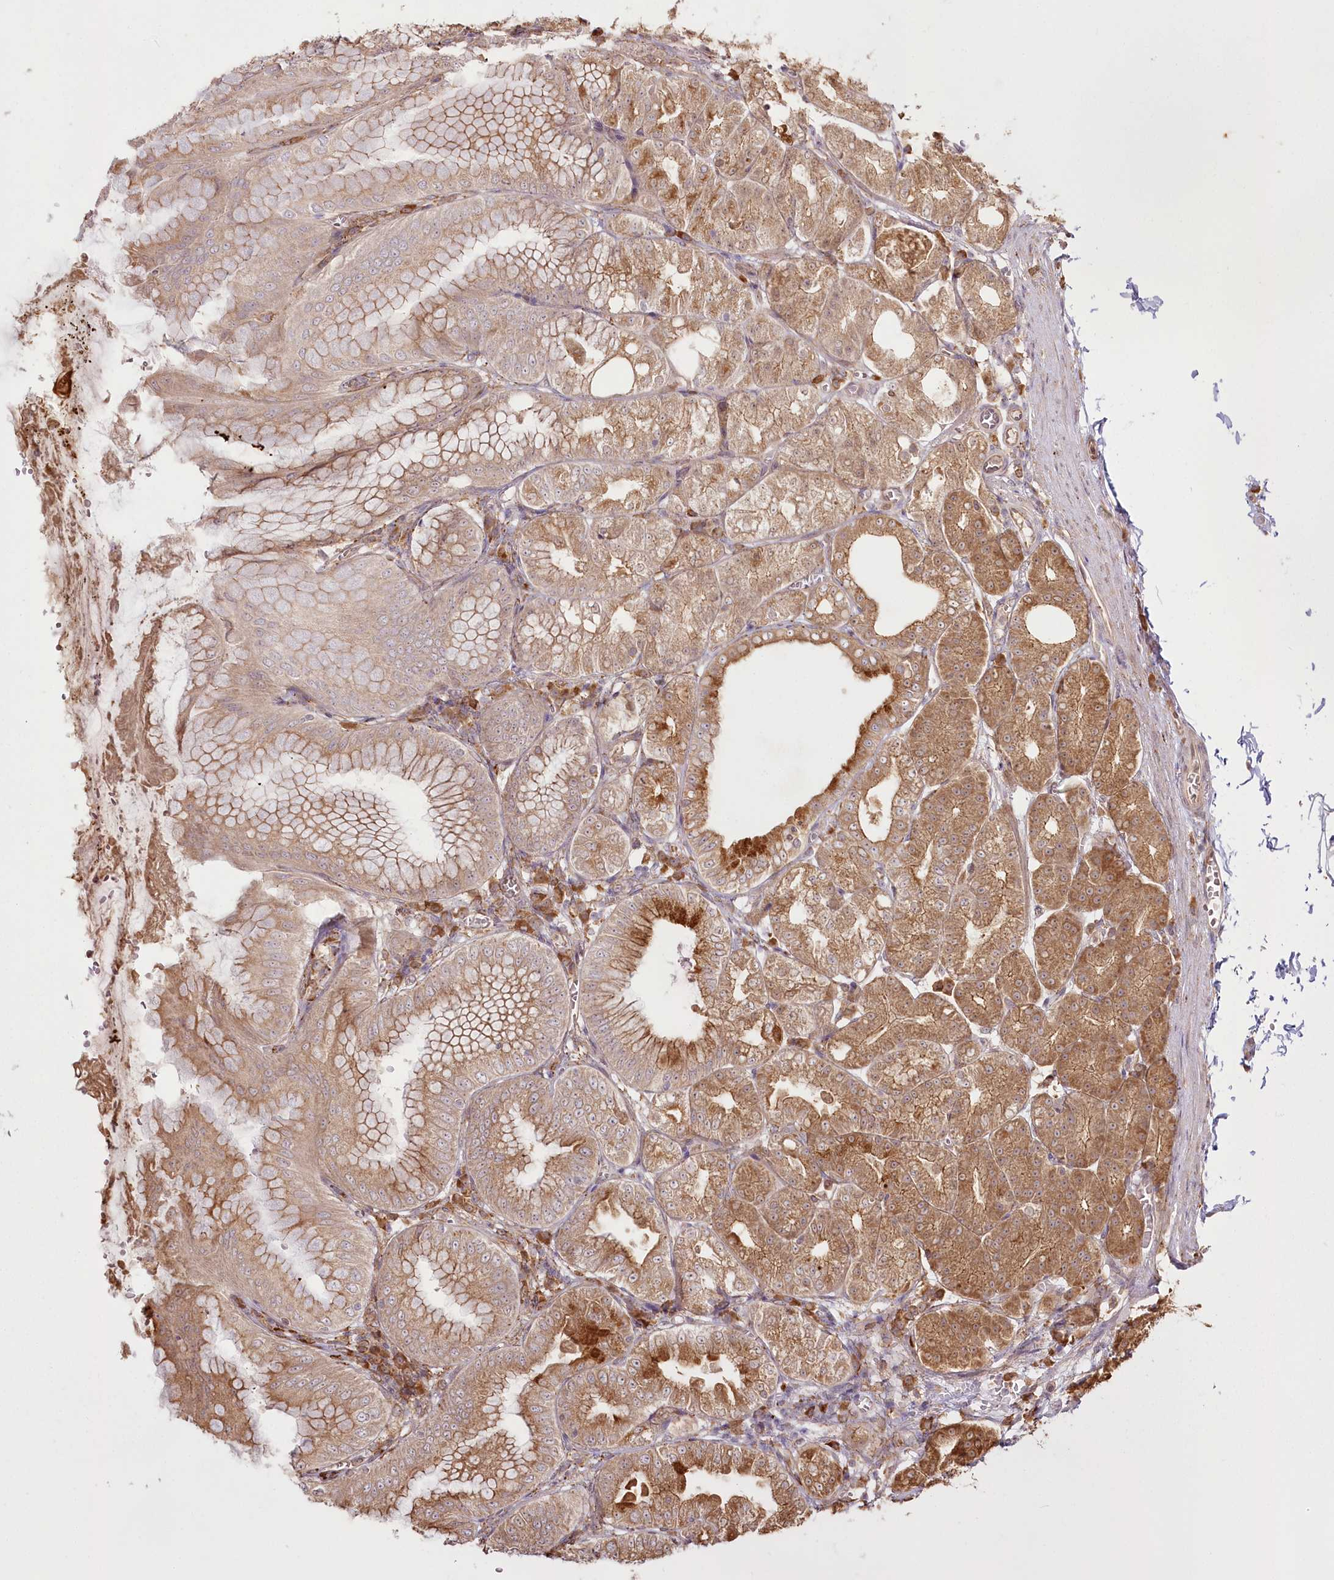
{"staining": {"intensity": "moderate", "quantity": ">75%", "location": "cytoplasmic/membranous"}, "tissue": "stomach", "cell_type": "Glandular cells", "image_type": "normal", "snomed": [{"axis": "morphology", "description": "Normal tissue, NOS"}, {"axis": "topography", "description": "Stomach, lower"}], "caption": "Moderate cytoplasmic/membranous positivity is appreciated in approximately >75% of glandular cells in unremarkable stomach. Nuclei are stained in blue.", "gene": "FAM13A", "patient": {"sex": "male", "age": 71}}